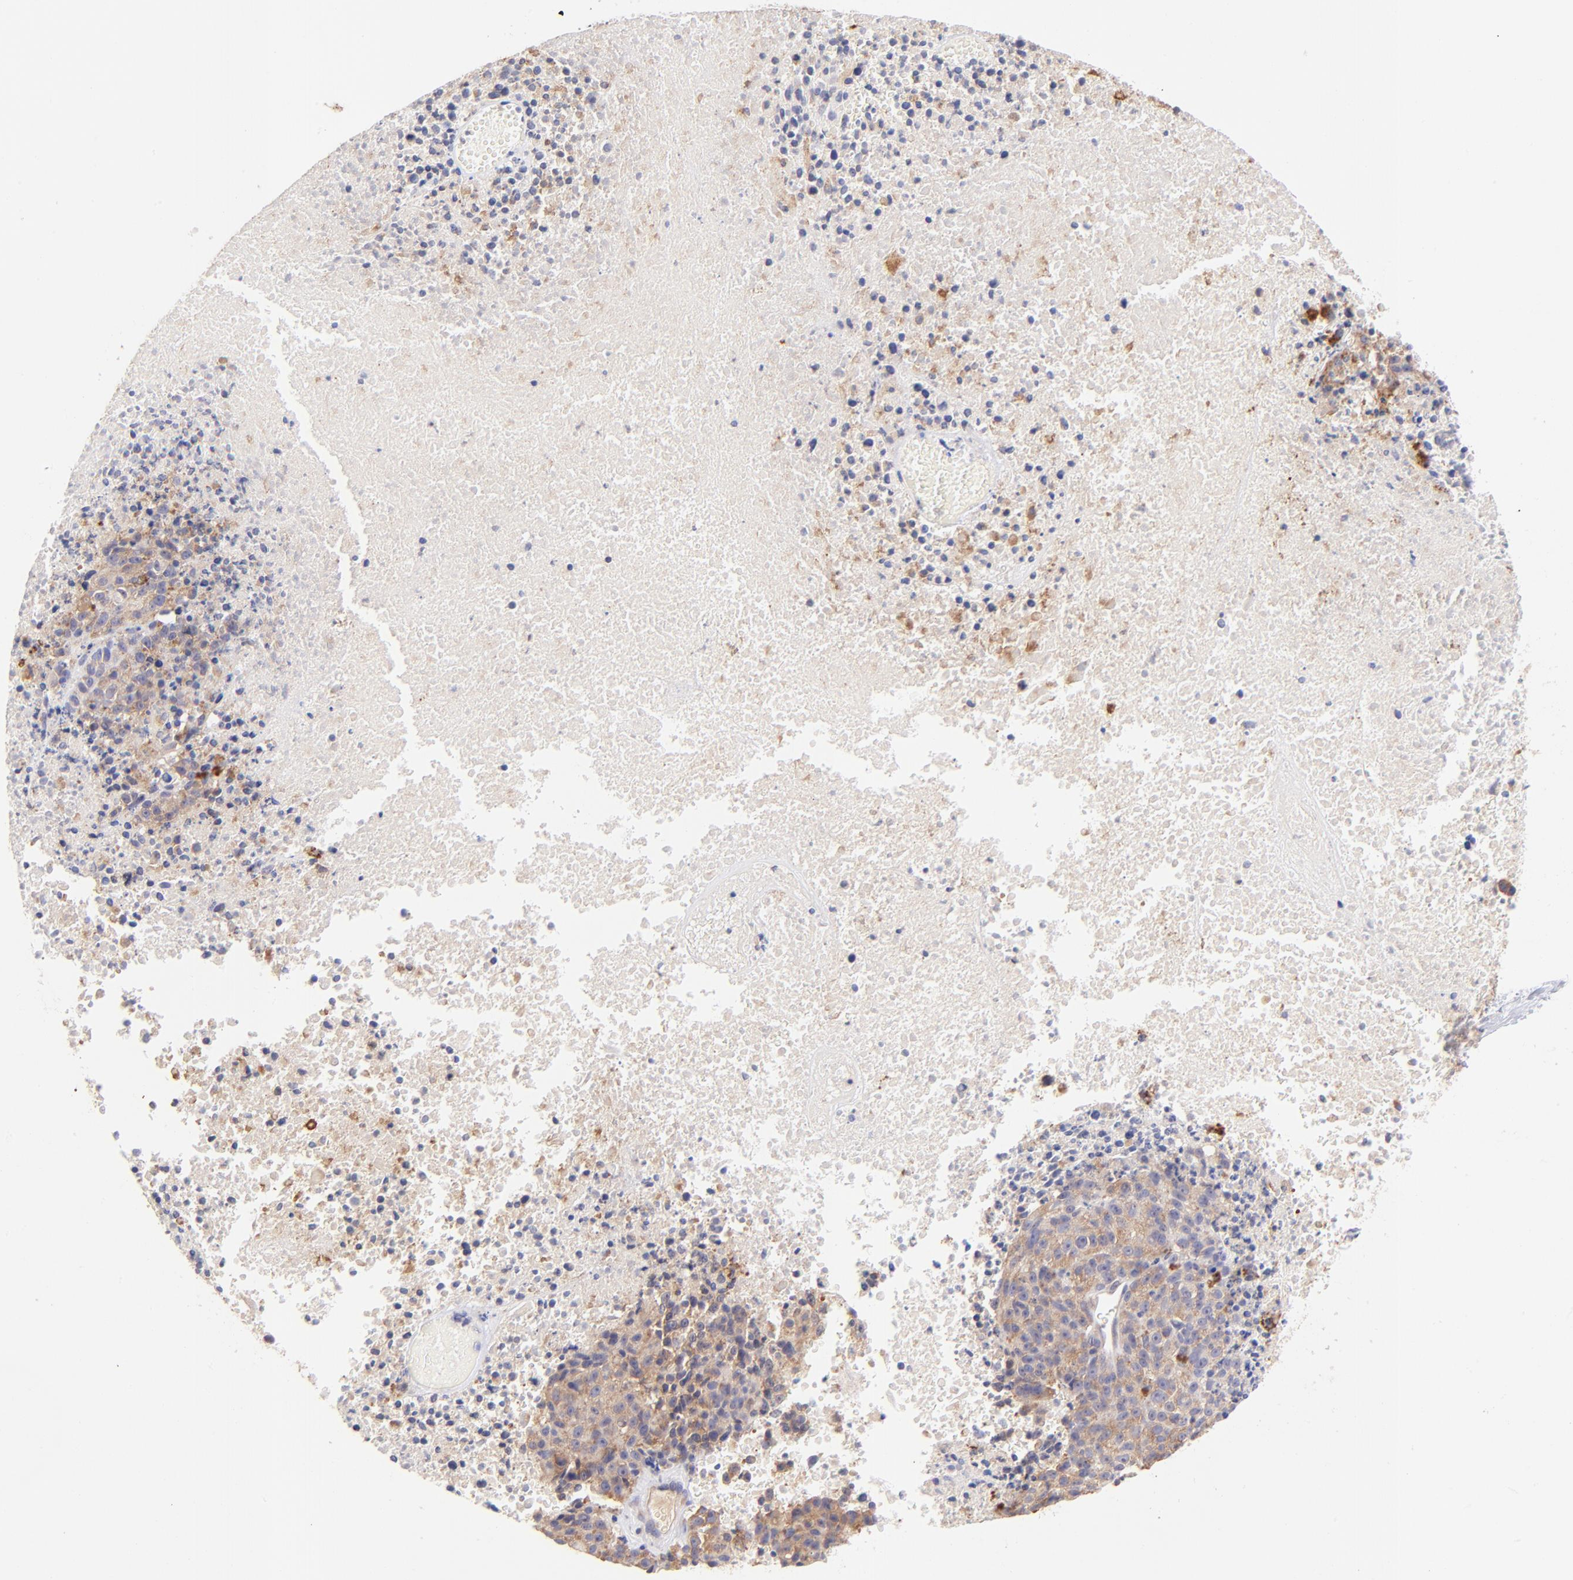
{"staining": {"intensity": "moderate", "quantity": ">75%", "location": "cytoplasmic/membranous"}, "tissue": "melanoma", "cell_type": "Tumor cells", "image_type": "cancer", "snomed": [{"axis": "morphology", "description": "Malignant melanoma, Metastatic site"}, {"axis": "topography", "description": "Cerebral cortex"}], "caption": "Immunohistochemistry (IHC) (DAB (3,3'-diaminobenzidine)) staining of human malignant melanoma (metastatic site) displays moderate cytoplasmic/membranous protein positivity in approximately >75% of tumor cells.", "gene": "RPL11", "patient": {"sex": "female", "age": 52}}